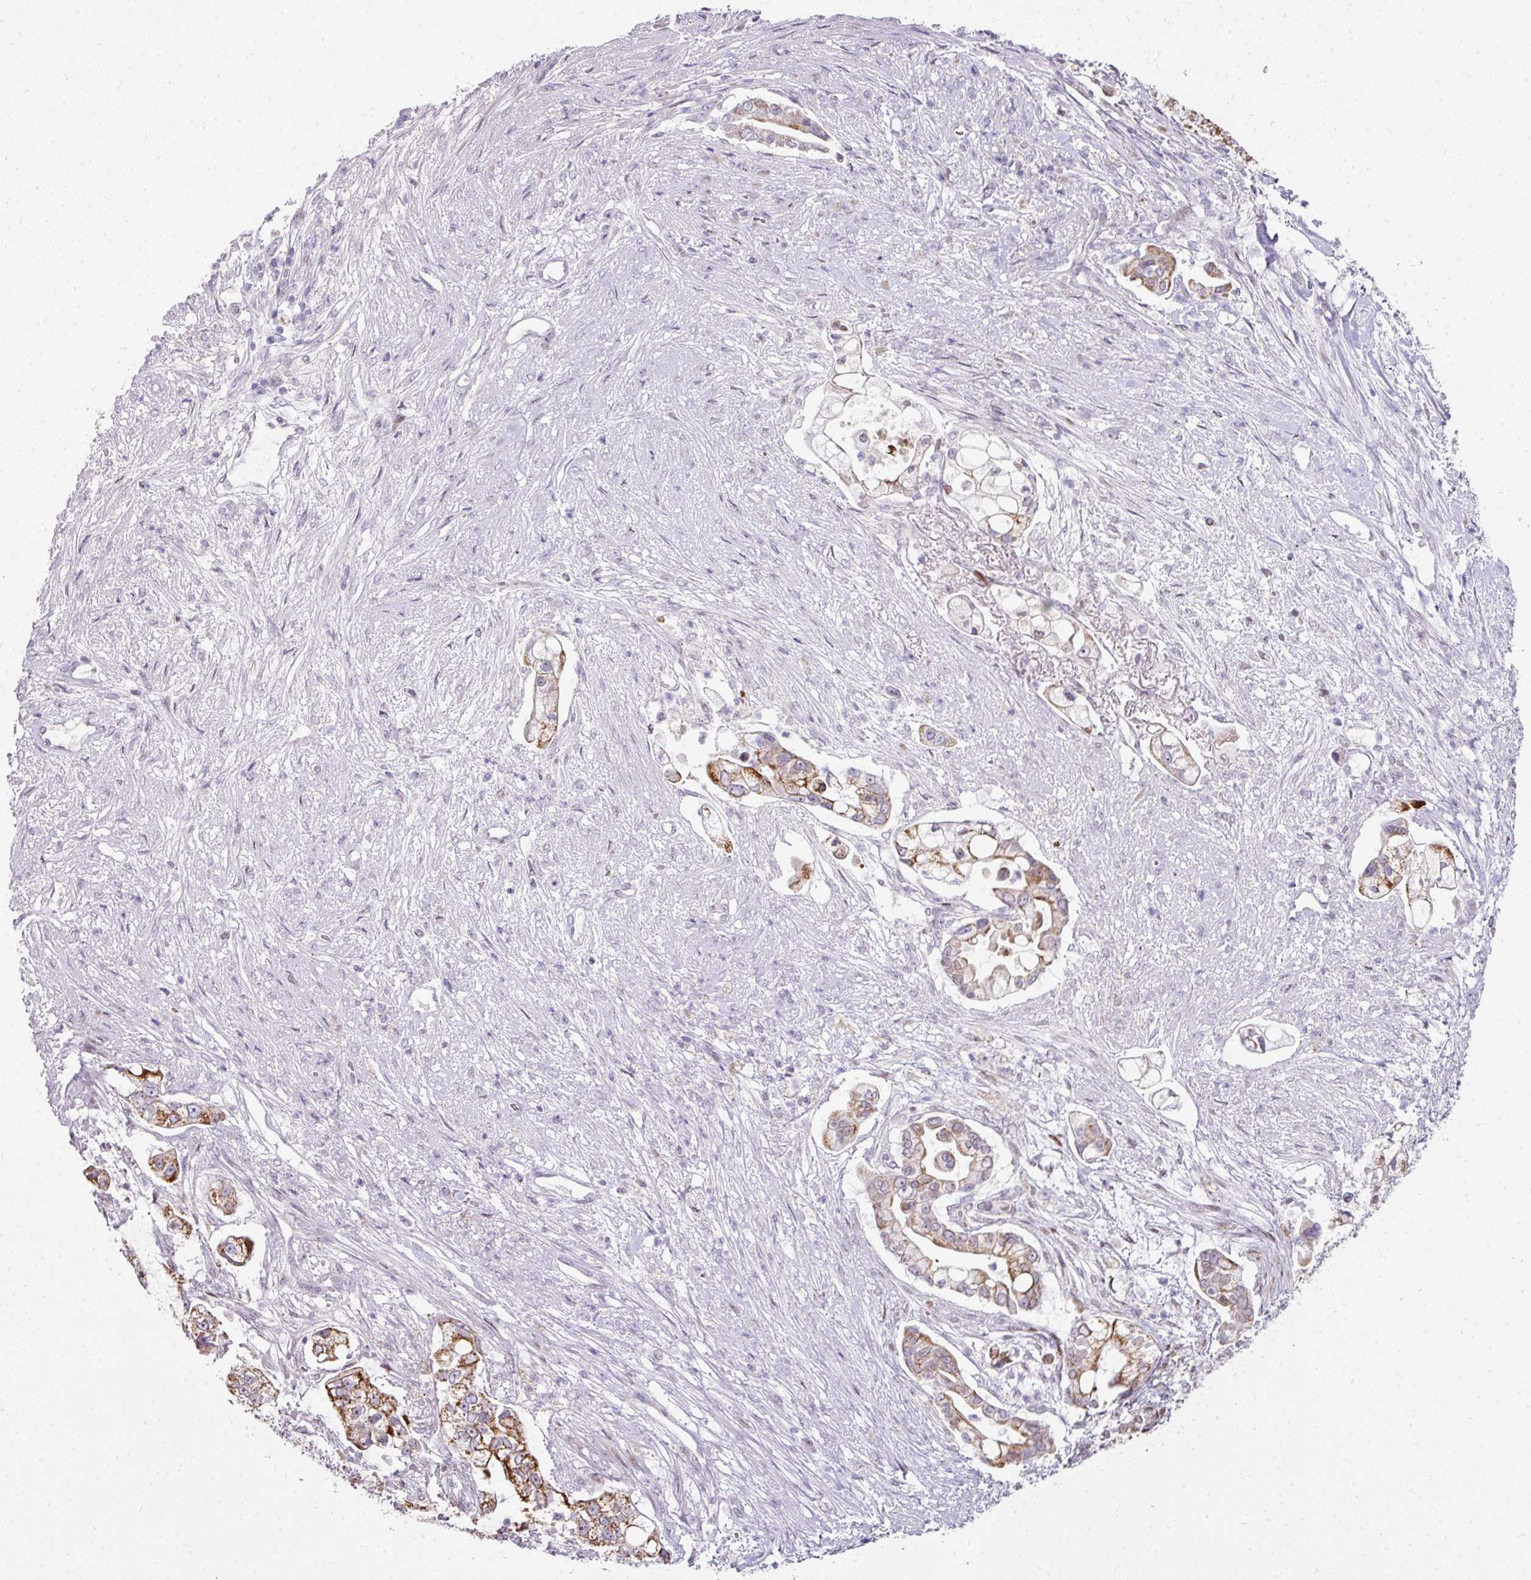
{"staining": {"intensity": "moderate", "quantity": ">75%", "location": "cytoplasmic/membranous"}, "tissue": "pancreatic cancer", "cell_type": "Tumor cells", "image_type": "cancer", "snomed": [{"axis": "morphology", "description": "Adenocarcinoma, NOS"}, {"axis": "topography", "description": "Pancreas"}], "caption": "Pancreatic cancer was stained to show a protein in brown. There is medium levels of moderate cytoplasmic/membranous positivity in approximately >75% of tumor cells.", "gene": "ANKRD18A", "patient": {"sex": "female", "age": 69}}